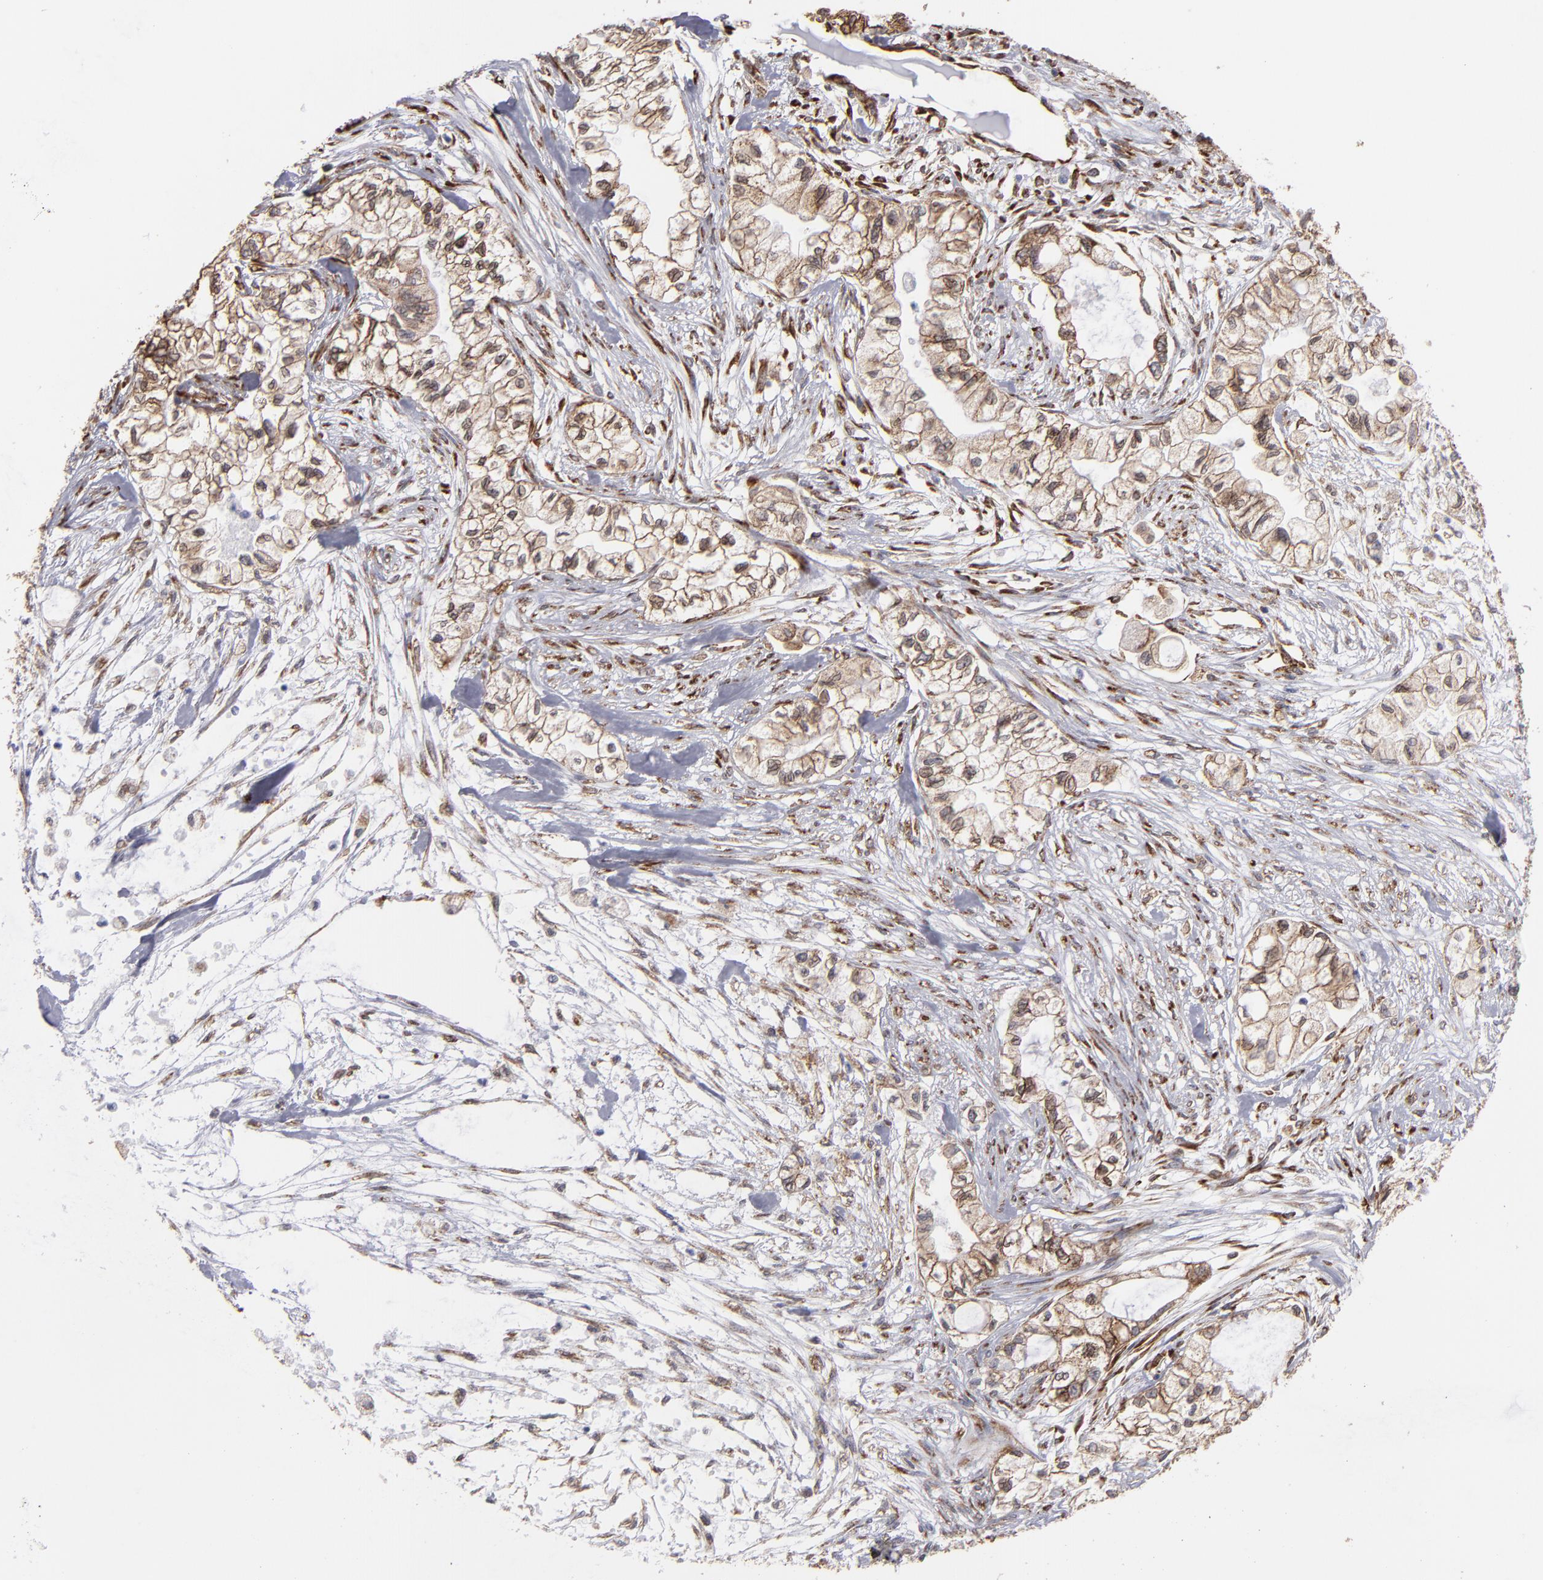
{"staining": {"intensity": "moderate", "quantity": ">75%", "location": "cytoplasmic/membranous"}, "tissue": "pancreatic cancer", "cell_type": "Tumor cells", "image_type": "cancer", "snomed": [{"axis": "morphology", "description": "Adenocarcinoma, NOS"}, {"axis": "topography", "description": "Pancreas"}], "caption": "An IHC image of tumor tissue is shown. Protein staining in brown shows moderate cytoplasmic/membranous positivity in pancreatic adenocarcinoma within tumor cells.", "gene": "KTN1", "patient": {"sex": "male", "age": 79}}